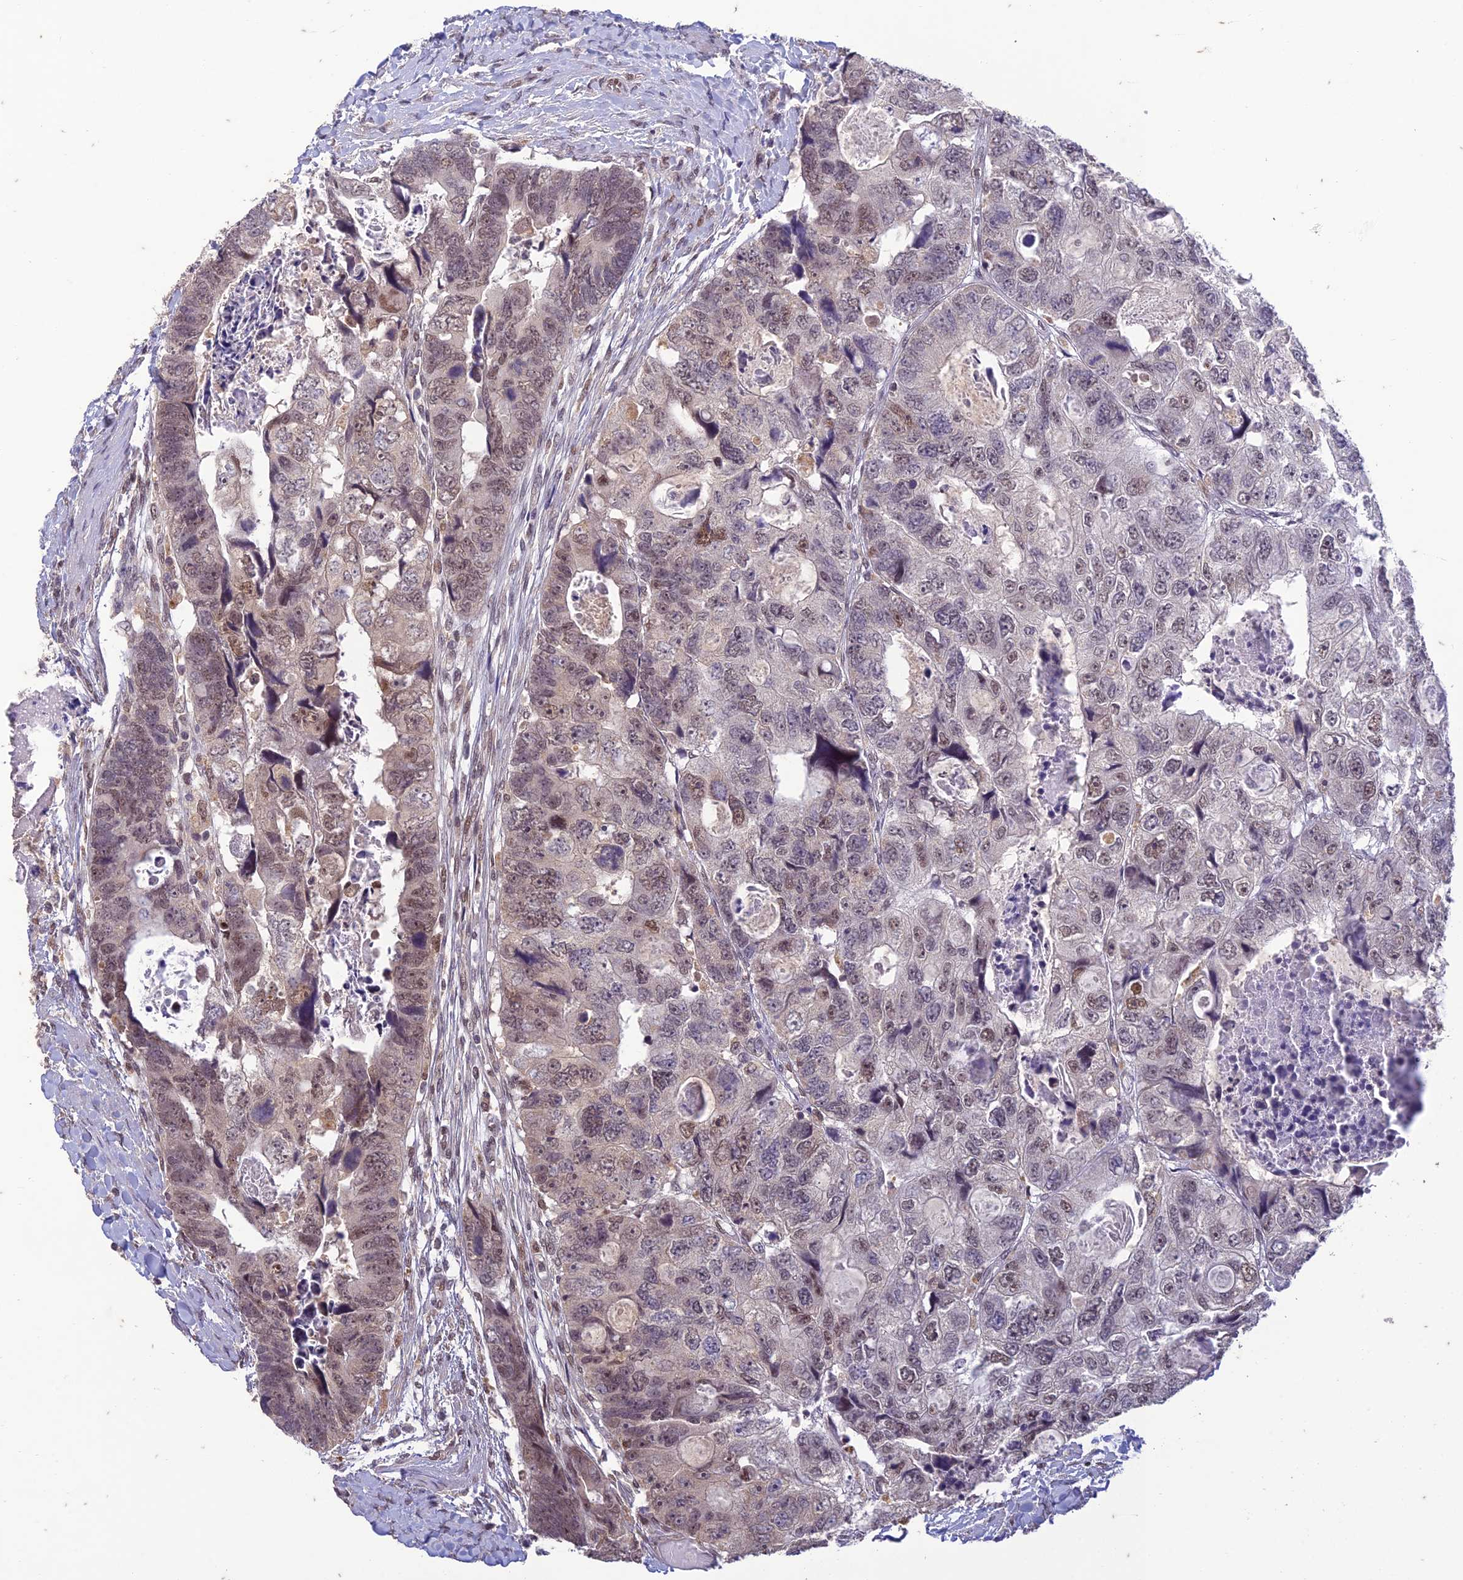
{"staining": {"intensity": "moderate", "quantity": "<25%", "location": "nuclear"}, "tissue": "colorectal cancer", "cell_type": "Tumor cells", "image_type": "cancer", "snomed": [{"axis": "morphology", "description": "Adenocarcinoma, NOS"}, {"axis": "topography", "description": "Rectum"}], "caption": "Protein expression analysis of human colorectal adenocarcinoma reveals moderate nuclear staining in approximately <25% of tumor cells.", "gene": "POP4", "patient": {"sex": "male", "age": 59}}